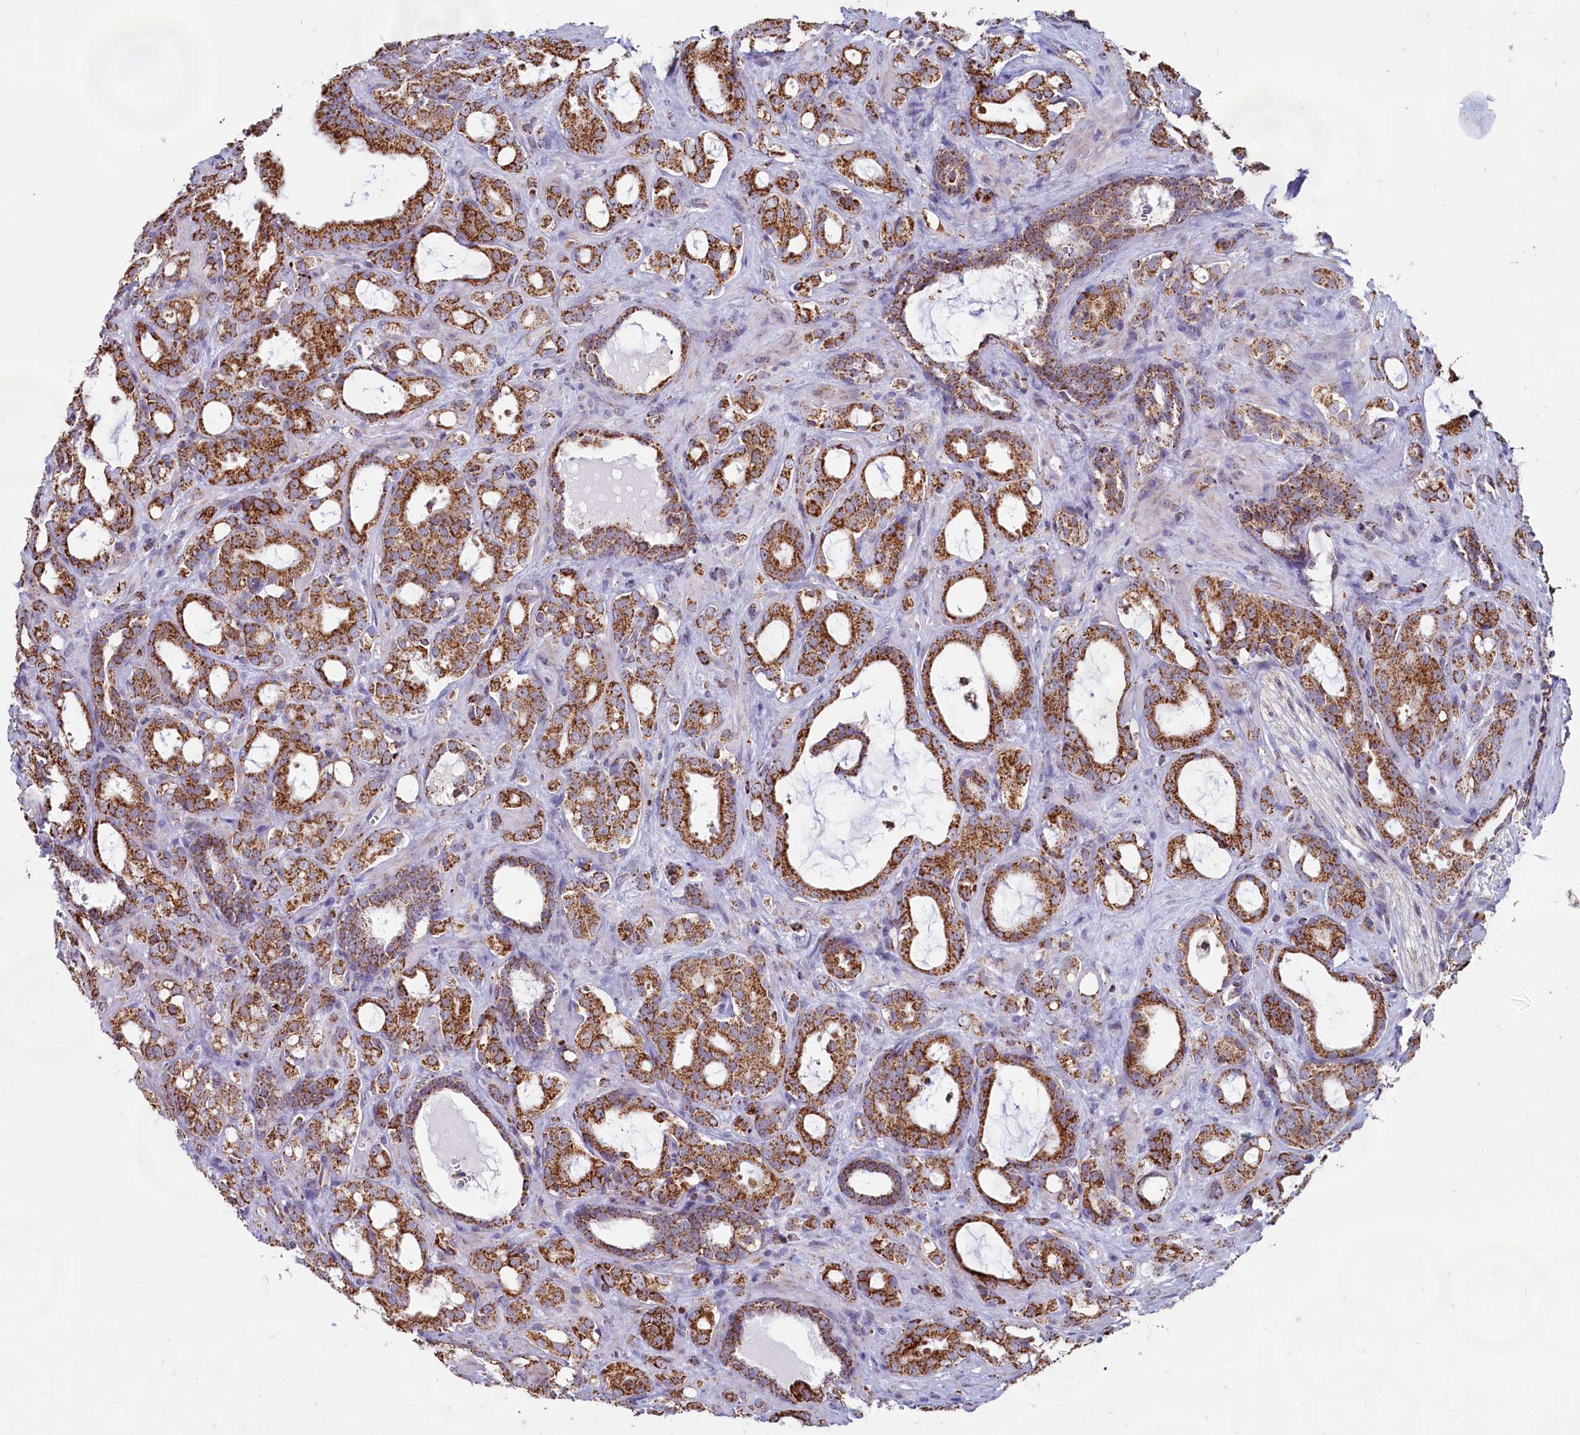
{"staining": {"intensity": "strong", "quantity": ">75%", "location": "cytoplasmic/membranous"}, "tissue": "prostate cancer", "cell_type": "Tumor cells", "image_type": "cancer", "snomed": [{"axis": "morphology", "description": "Adenocarcinoma, High grade"}, {"axis": "topography", "description": "Prostate"}], "caption": "A brown stain labels strong cytoplasmic/membranous positivity of a protein in prostate cancer tumor cells. (DAB (3,3'-diaminobenzidine) IHC, brown staining for protein, blue staining for nuclei).", "gene": "C1D", "patient": {"sex": "male", "age": 72}}